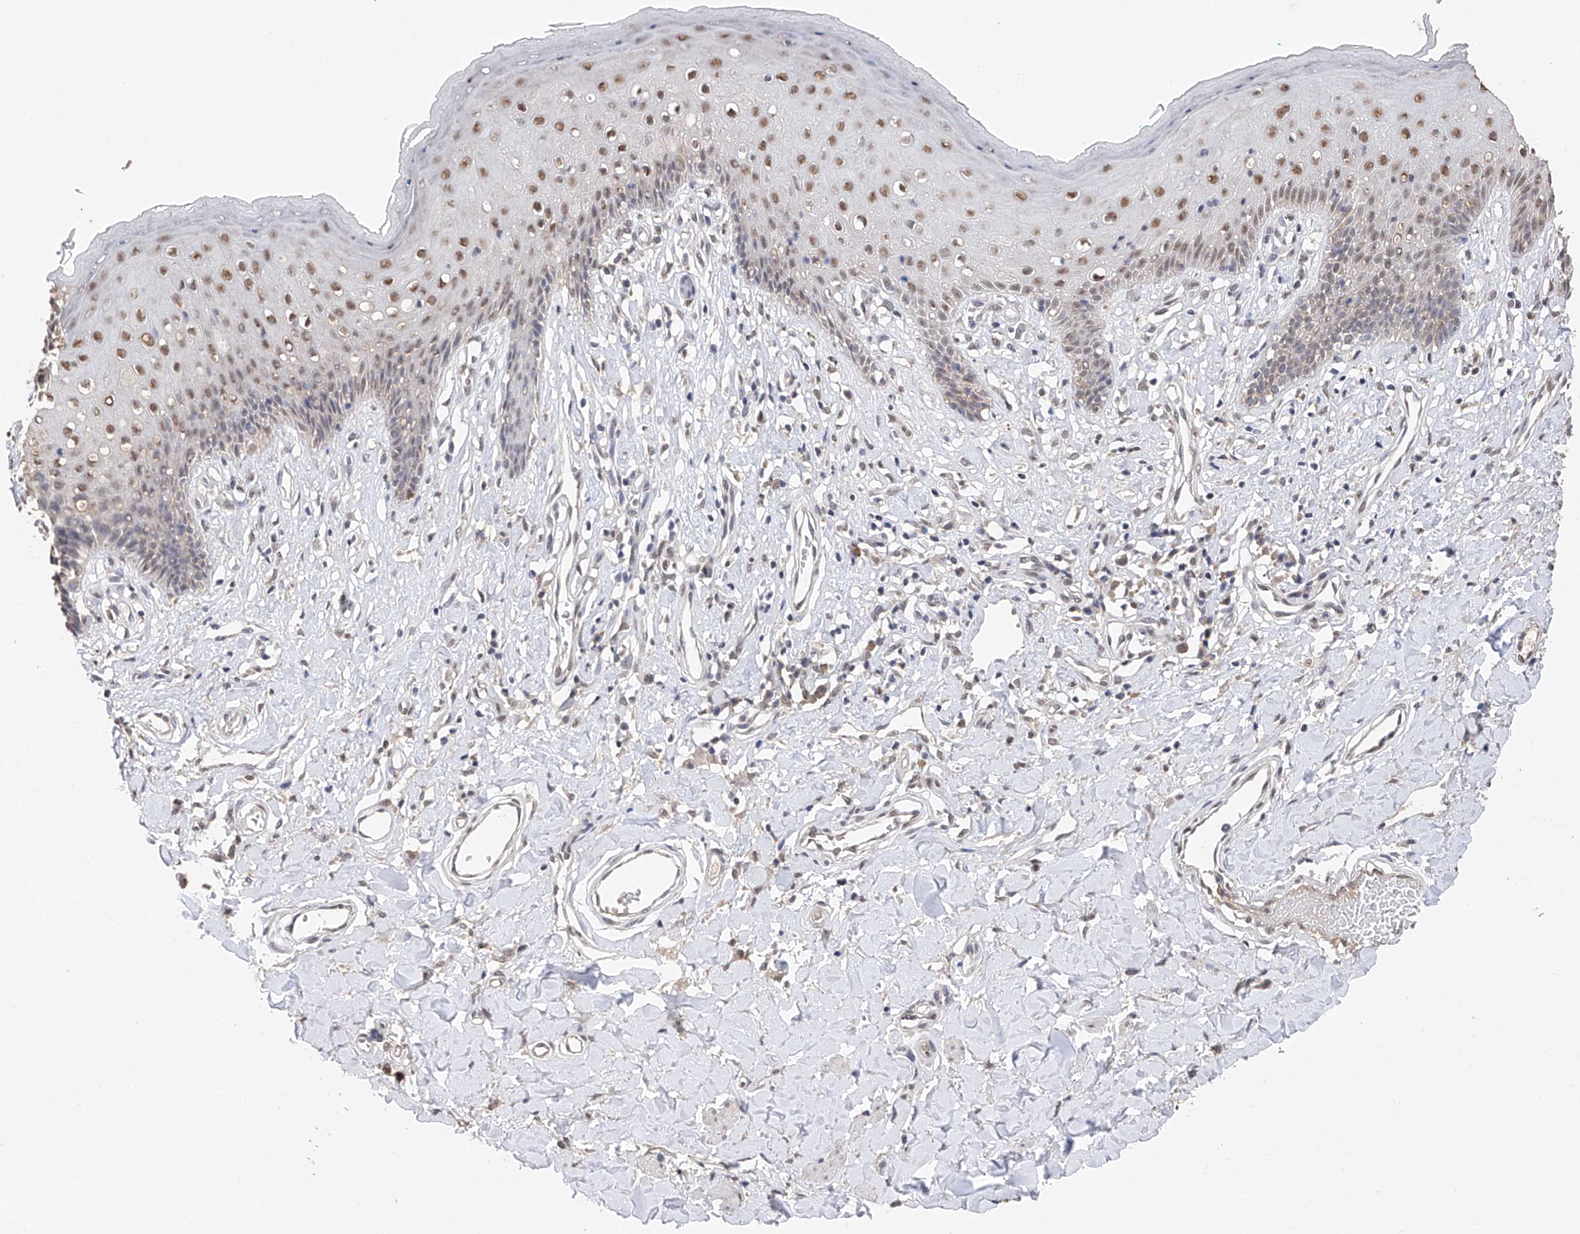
{"staining": {"intensity": "moderate", "quantity": "25%-75%", "location": "nuclear"}, "tissue": "skin", "cell_type": "Epidermal cells", "image_type": "normal", "snomed": [{"axis": "morphology", "description": "Normal tissue, NOS"}, {"axis": "morphology", "description": "Squamous cell carcinoma, NOS"}, {"axis": "topography", "description": "Vulva"}], "caption": "The micrograph reveals a brown stain indicating the presence of a protein in the nuclear of epidermal cells in skin.", "gene": "DMAP1", "patient": {"sex": "female", "age": 85}}